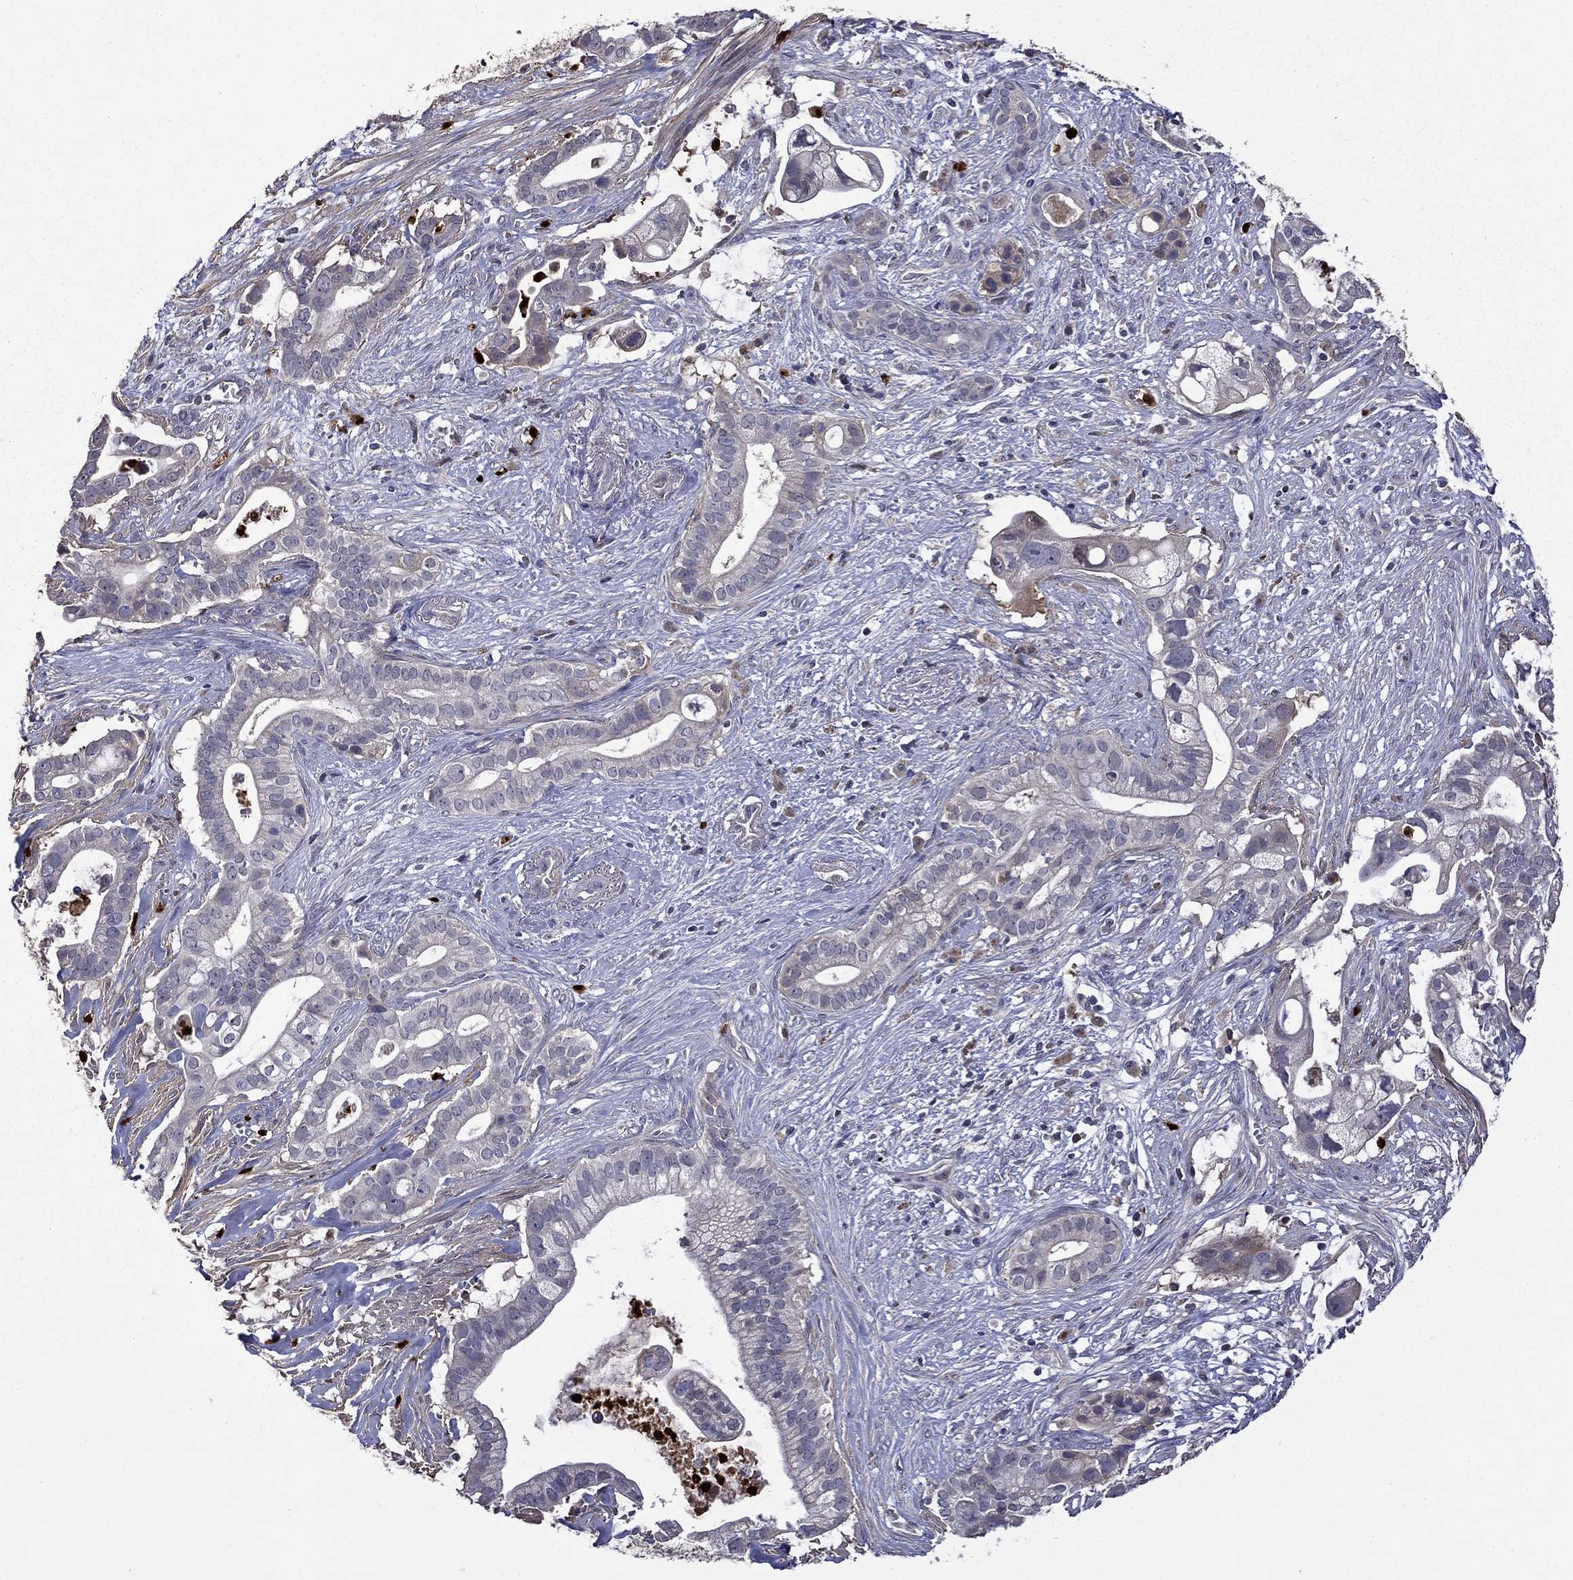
{"staining": {"intensity": "negative", "quantity": "none", "location": "none"}, "tissue": "pancreatic cancer", "cell_type": "Tumor cells", "image_type": "cancer", "snomed": [{"axis": "morphology", "description": "Adenocarcinoma, NOS"}, {"axis": "topography", "description": "Pancreas"}], "caption": "High magnification brightfield microscopy of pancreatic cancer (adenocarcinoma) stained with DAB (brown) and counterstained with hematoxylin (blue): tumor cells show no significant positivity.", "gene": "SATB1", "patient": {"sex": "male", "age": 61}}